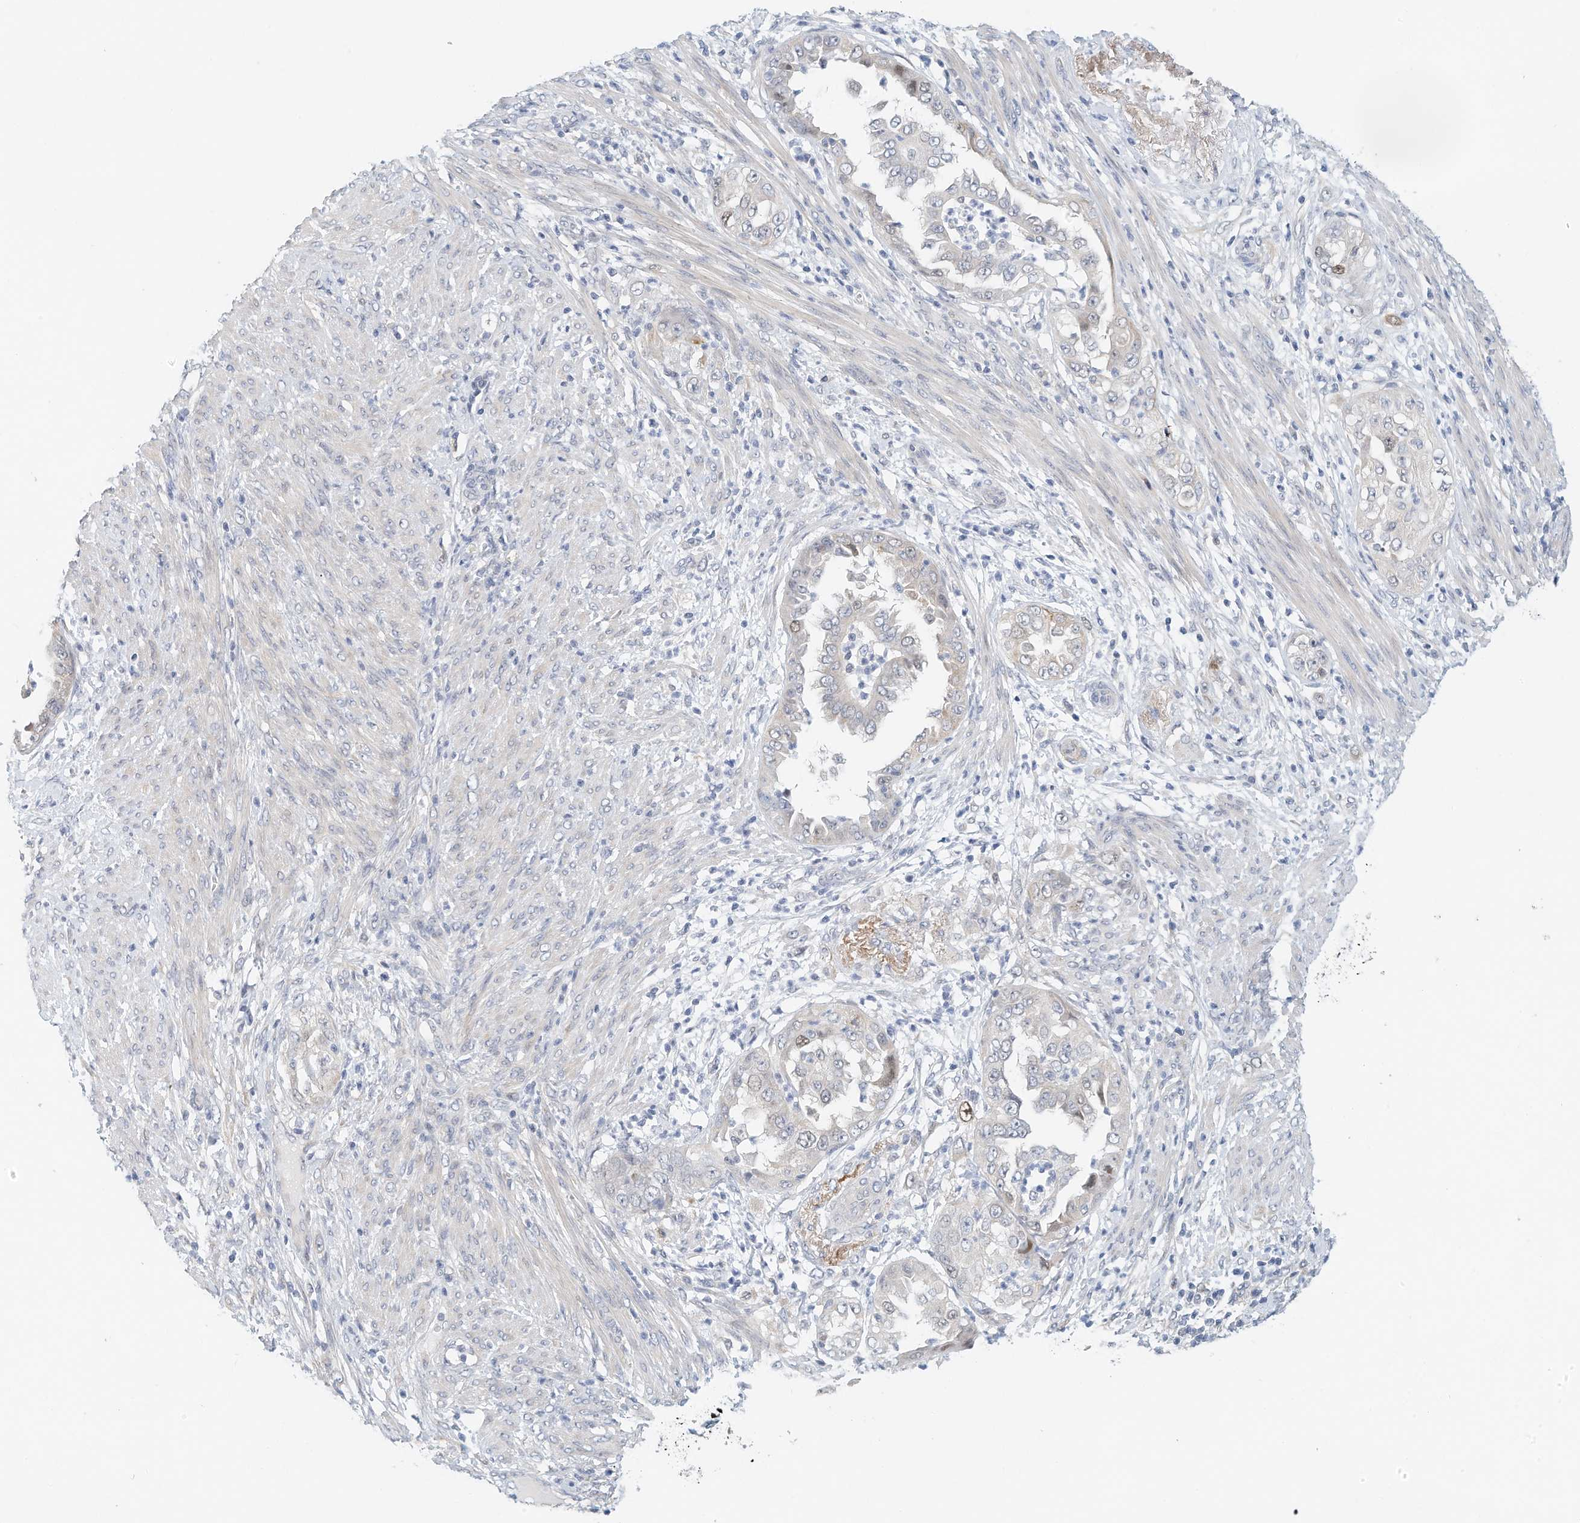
{"staining": {"intensity": "weak", "quantity": "<25%", "location": "nuclear"}, "tissue": "endometrial cancer", "cell_type": "Tumor cells", "image_type": "cancer", "snomed": [{"axis": "morphology", "description": "Adenocarcinoma, NOS"}, {"axis": "topography", "description": "Endometrium"}], "caption": "Immunohistochemical staining of endometrial adenocarcinoma reveals no significant expression in tumor cells.", "gene": "ARHGAP28", "patient": {"sex": "female", "age": 85}}